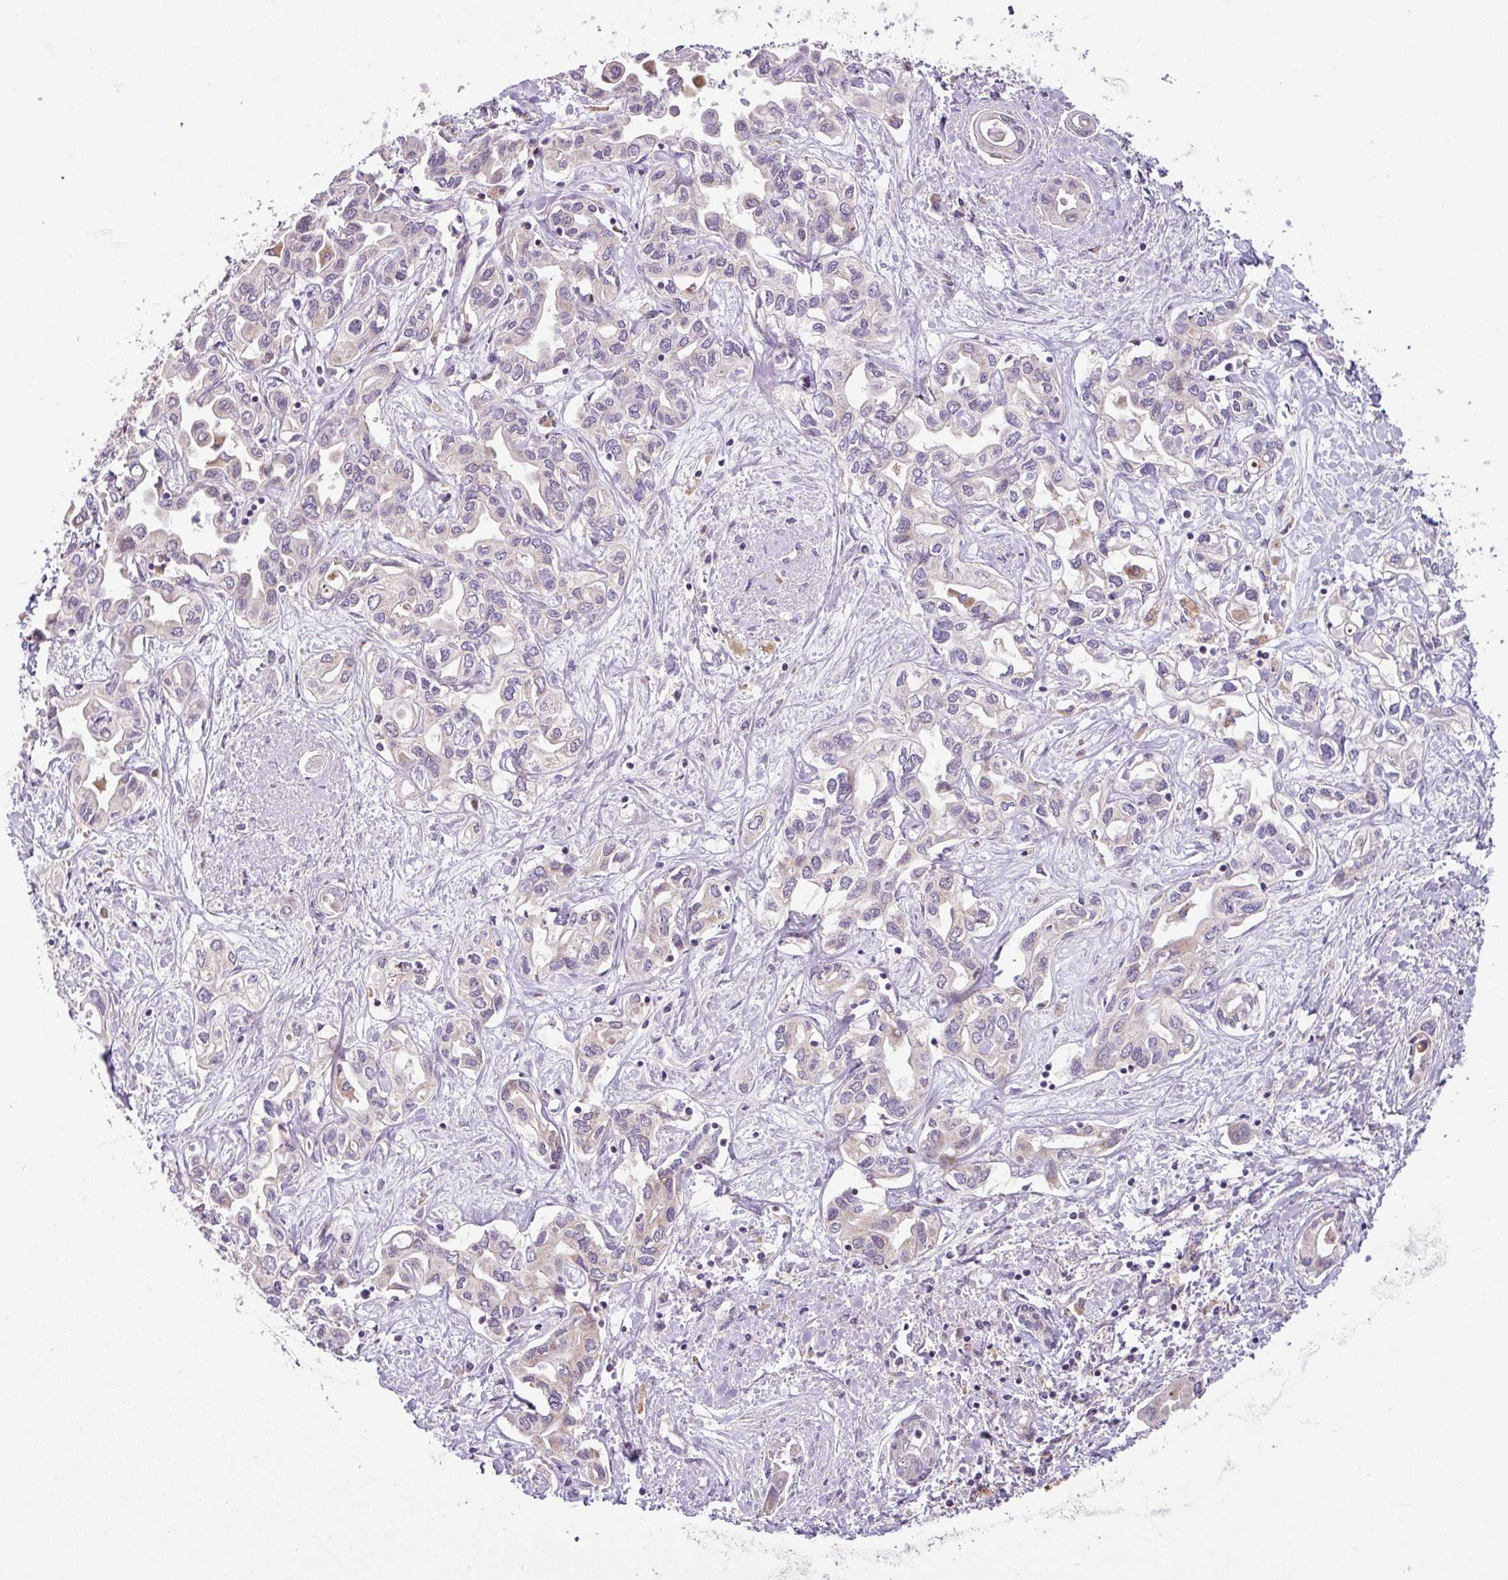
{"staining": {"intensity": "negative", "quantity": "none", "location": "none"}, "tissue": "liver cancer", "cell_type": "Tumor cells", "image_type": "cancer", "snomed": [{"axis": "morphology", "description": "Cholangiocarcinoma"}, {"axis": "topography", "description": "Liver"}], "caption": "Cholangiocarcinoma (liver) stained for a protein using IHC reveals no staining tumor cells.", "gene": "SARS2", "patient": {"sex": "female", "age": 64}}